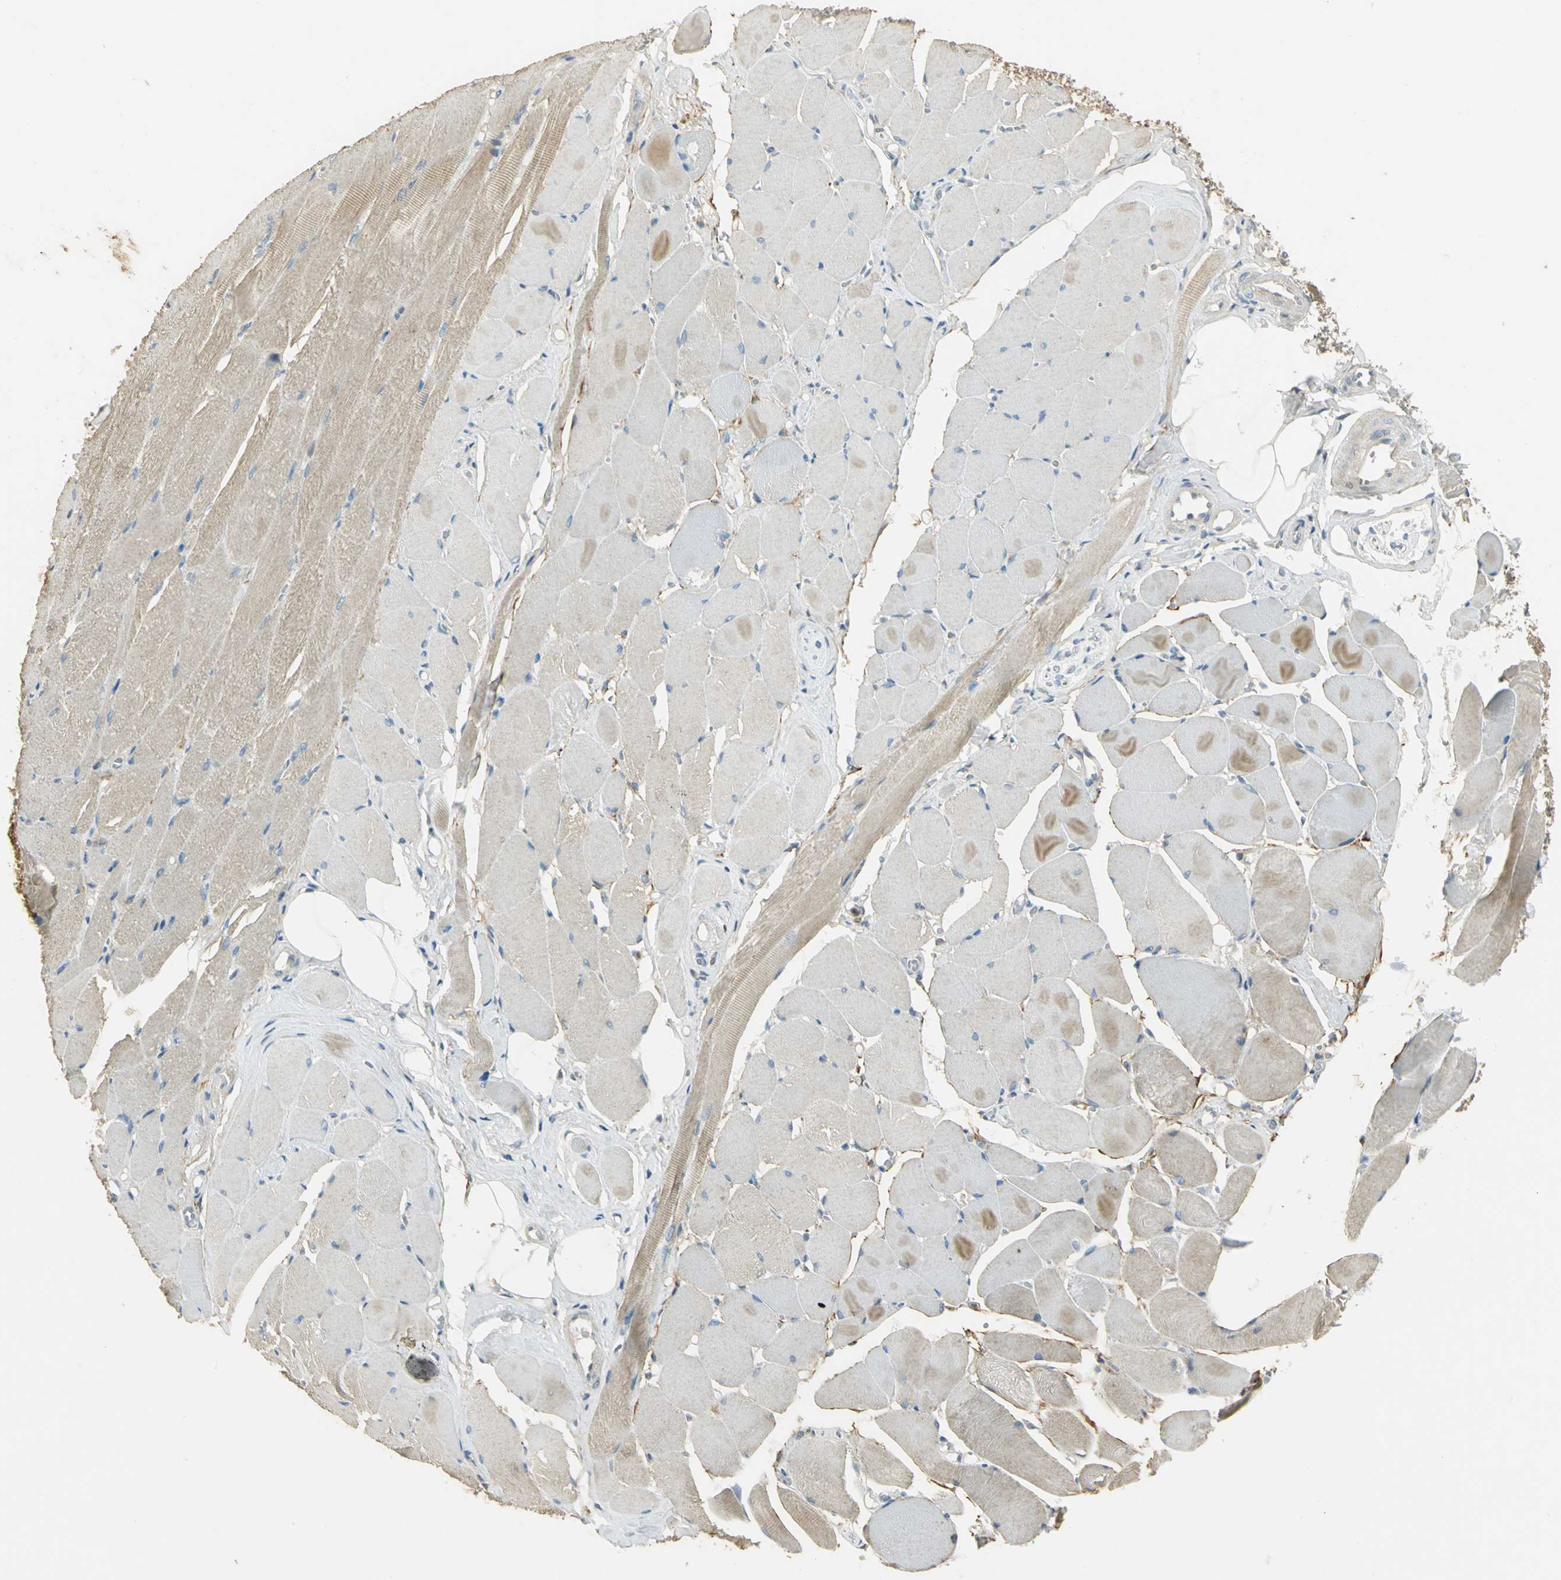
{"staining": {"intensity": "moderate", "quantity": "25%-75%", "location": "cytoplasmic/membranous"}, "tissue": "skeletal muscle", "cell_type": "Myocytes", "image_type": "normal", "snomed": [{"axis": "morphology", "description": "Normal tissue, NOS"}, {"axis": "topography", "description": "Skeletal muscle"}, {"axis": "topography", "description": "Peripheral nerve tissue"}], "caption": "Immunohistochemical staining of unremarkable skeletal muscle shows medium levels of moderate cytoplasmic/membranous staining in approximately 25%-75% of myocytes.", "gene": "BIRC2", "patient": {"sex": "female", "age": 84}}